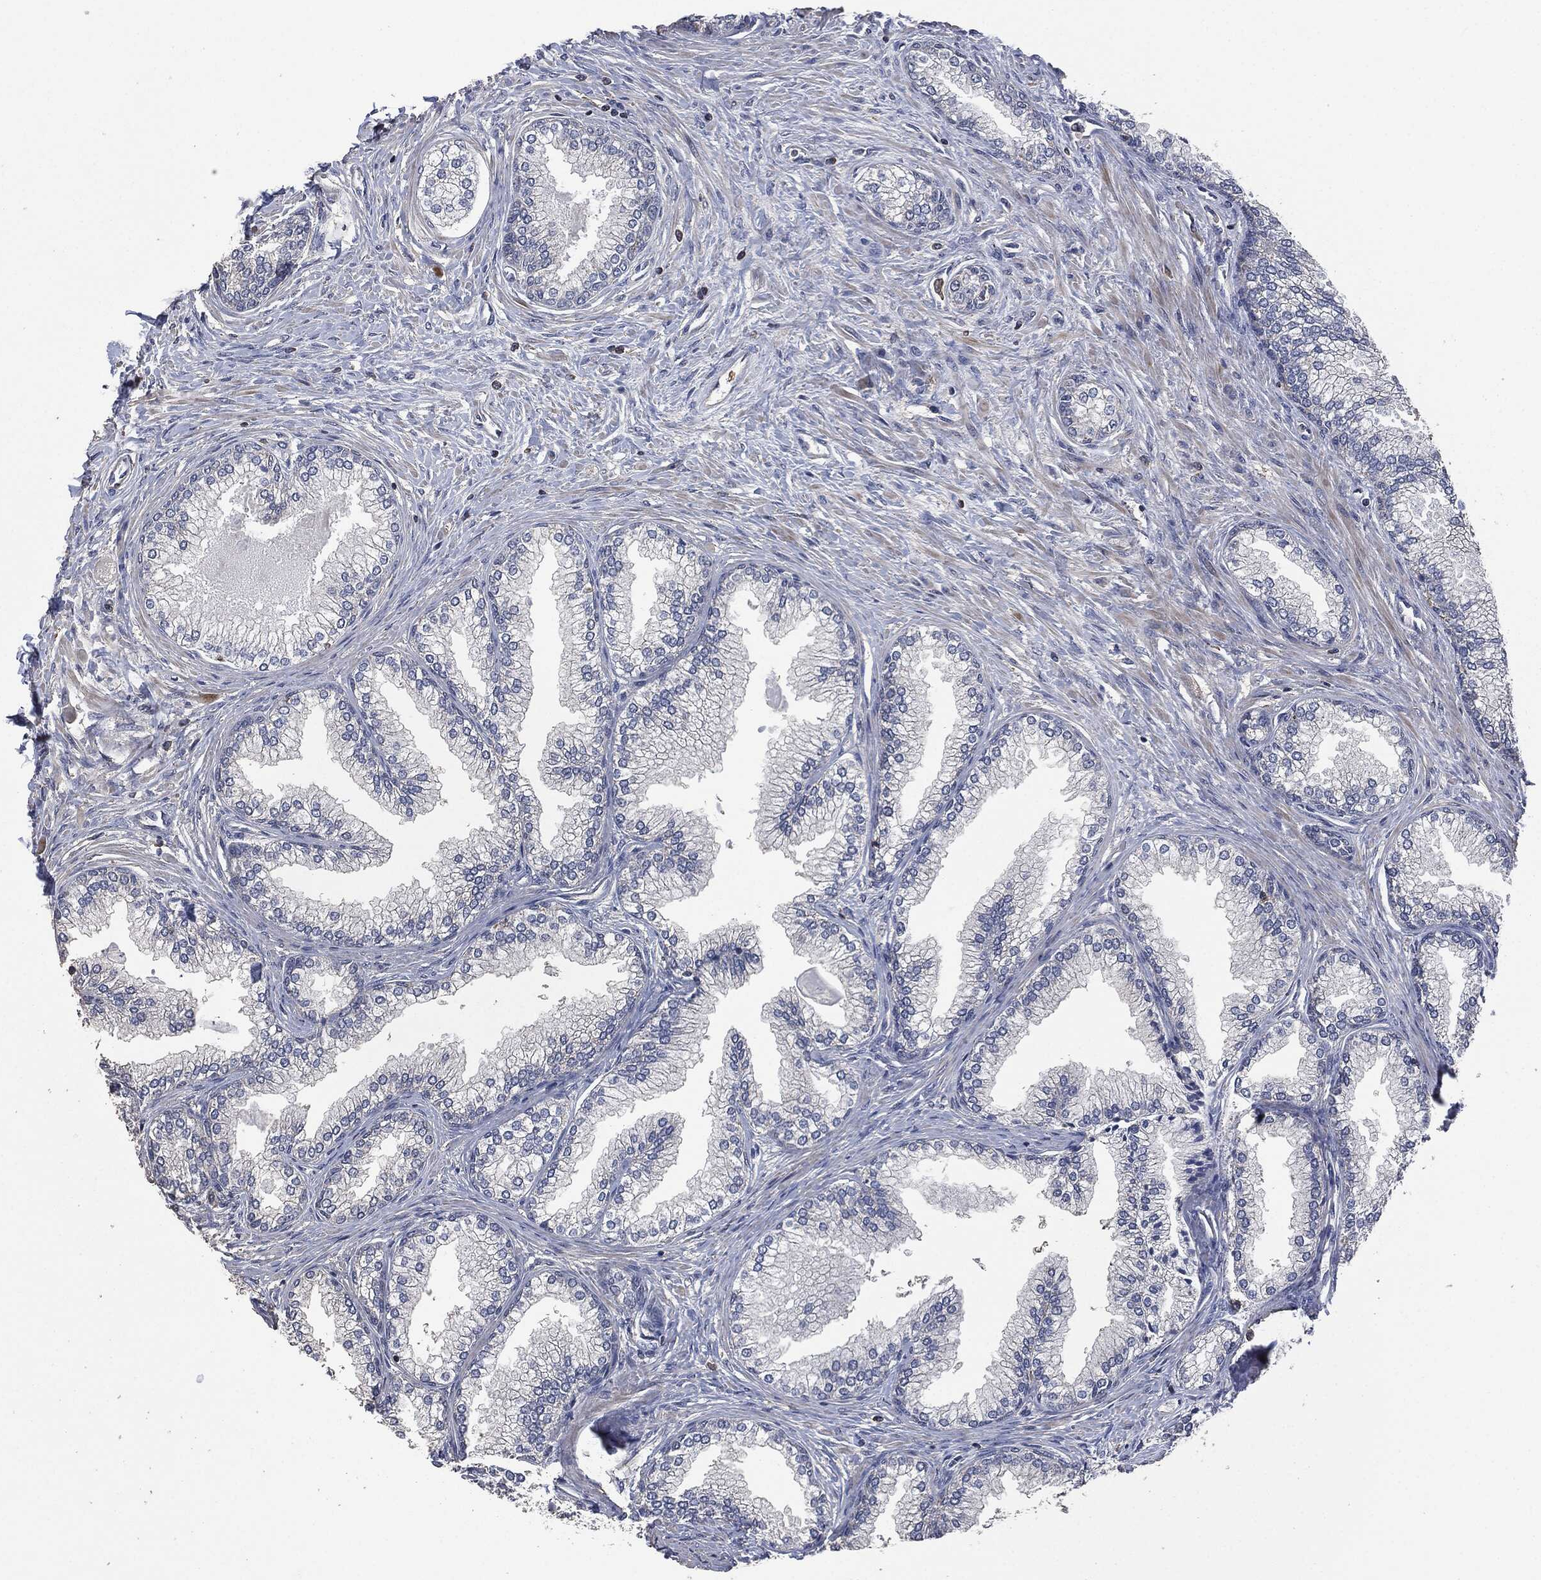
{"staining": {"intensity": "negative", "quantity": "none", "location": "none"}, "tissue": "prostate", "cell_type": "Glandular cells", "image_type": "normal", "snomed": [{"axis": "morphology", "description": "Normal tissue, NOS"}, {"axis": "topography", "description": "Prostate"}], "caption": "The photomicrograph displays no staining of glandular cells in benign prostate.", "gene": "MSLN", "patient": {"sex": "male", "age": 72}}